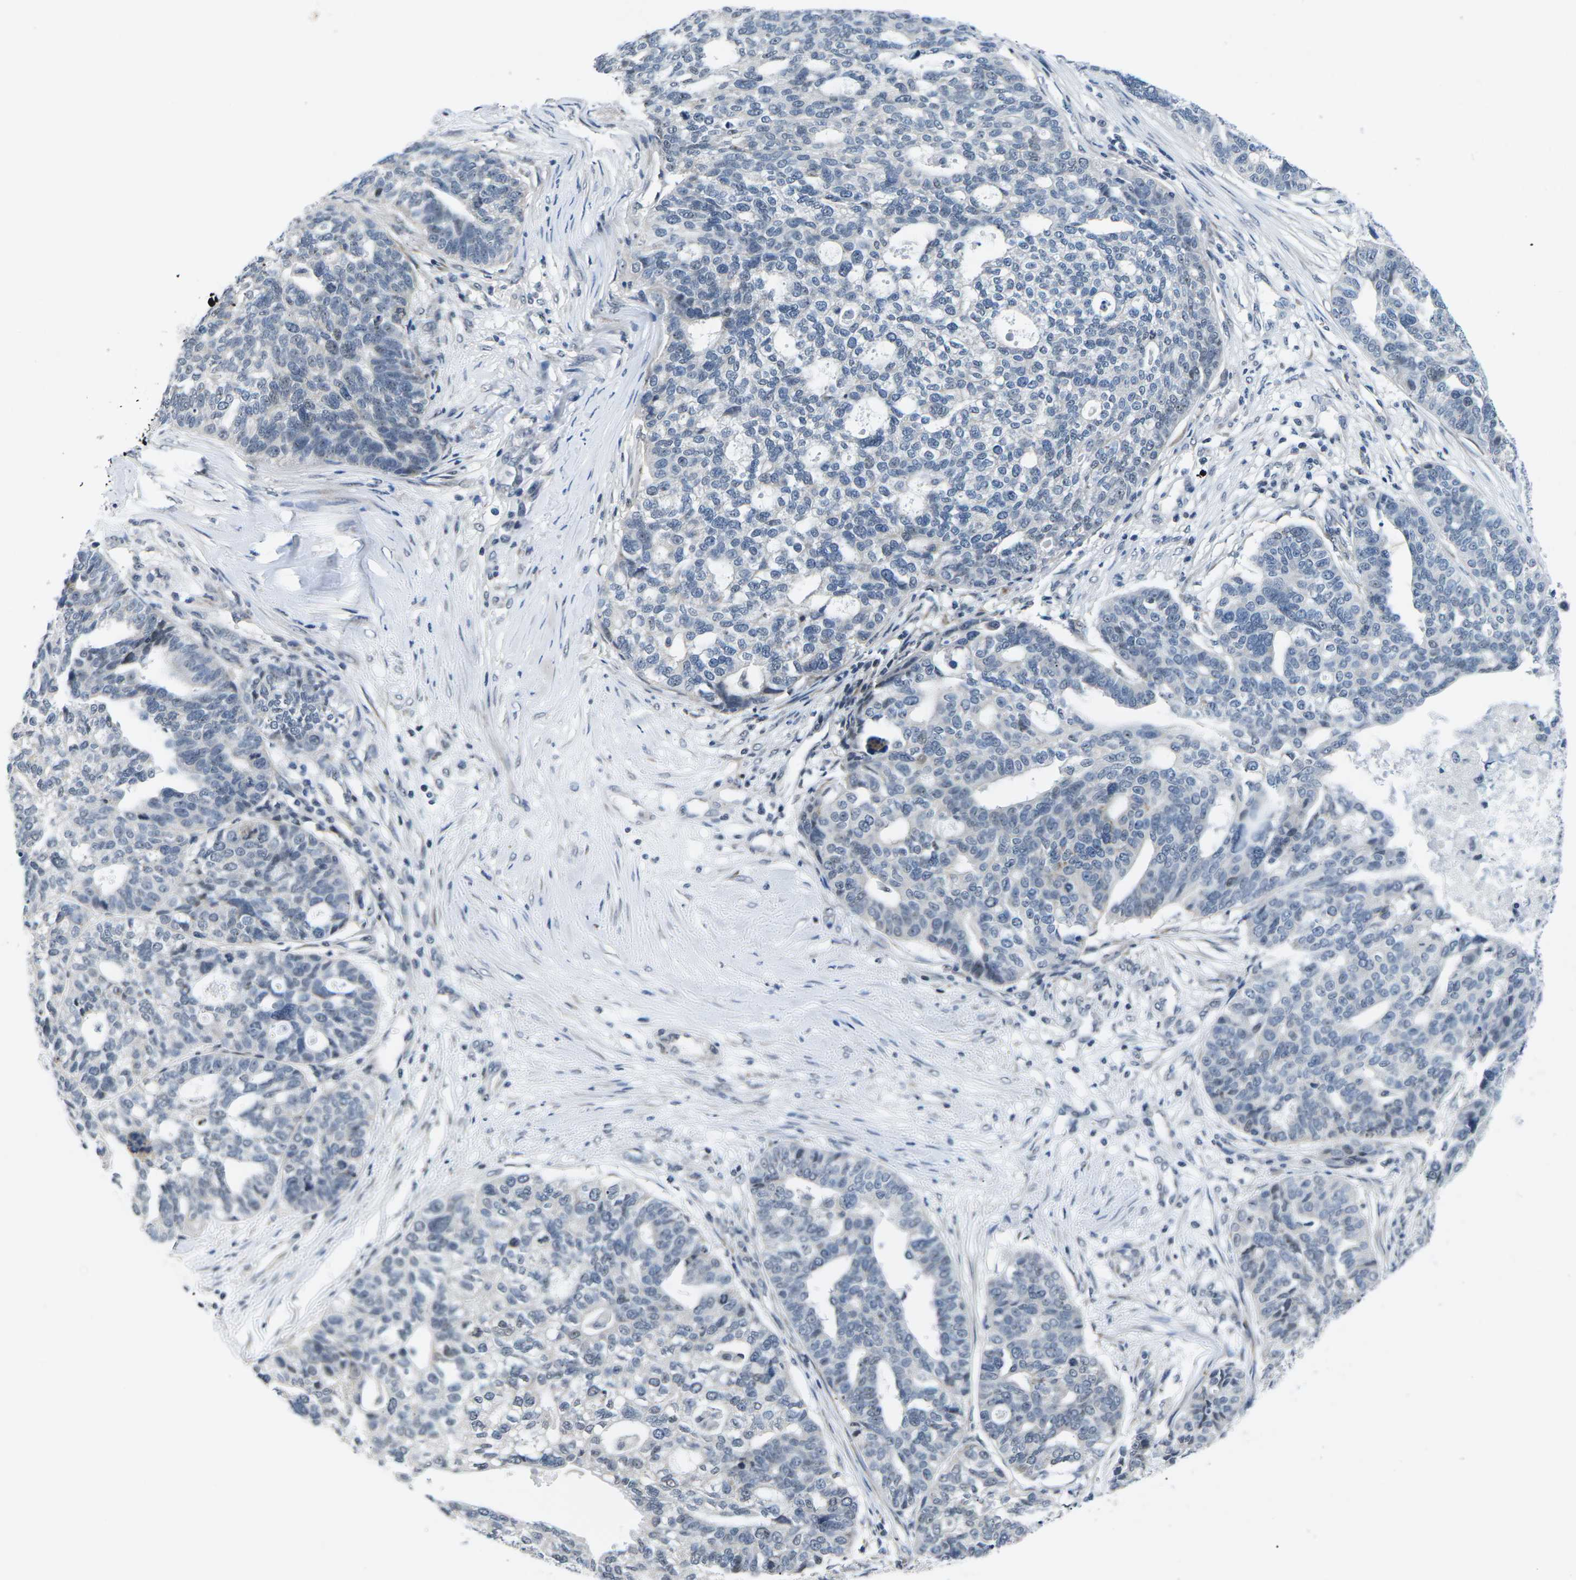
{"staining": {"intensity": "negative", "quantity": "none", "location": "none"}, "tissue": "ovarian cancer", "cell_type": "Tumor cells", "image_type": "cancer", "snomed": [{"axis": "morphology", "description": "Cystadenocarcinoma, serous, NOS"}, {"axis": "topography", "description": "Ovary"}], "caption": "The micrograph shows no significant positivity in tumor cells of ovarian cancer (serous cystadenocarcinoma).", "gene": "NSRP1", "patient": {"sex": "female", "age": 59}}